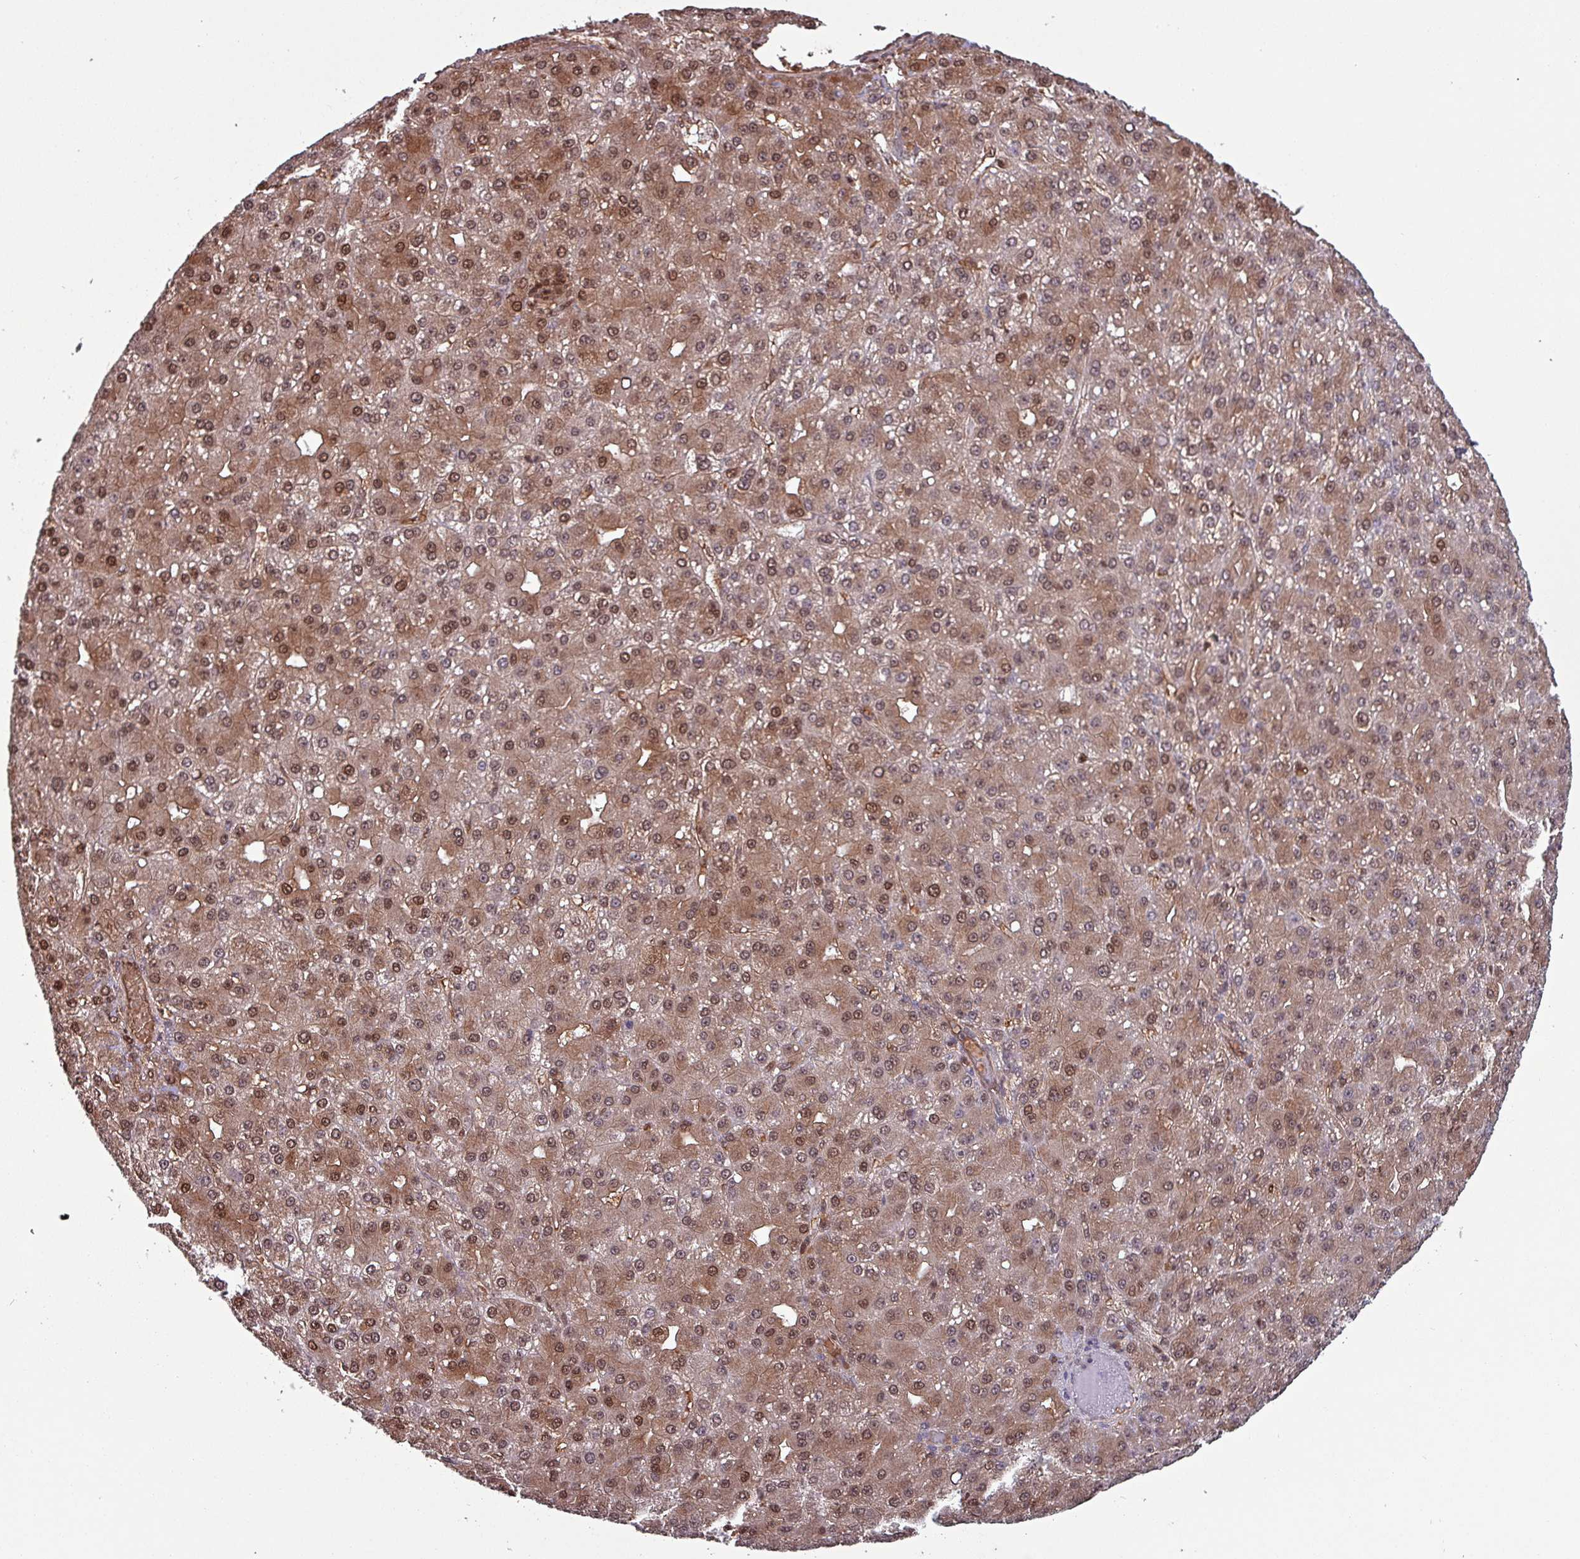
{"staining": {"intensity": "moderate", "quantity": ">75%", "location": "cytoplasmic/membranous,nuclear"}, "tissue": "liver cancer", "cell_type": "Tumor cells", "image_type": "cancer", "snomed": [{"axis": "morphology", "description": "Carcinoma, Hepatocellular, NOS"}, {"axis": "topography", "description": "Liver"}], "caption": "Immunohistochemical staining of human liver cancer shows medium levels of moderate cytoplasmic/membranous and nuclear protein staining in approximately >75% of tumor cells.", "gene": "PSMB8", "patient": {"sex": "male", "age": 67}}